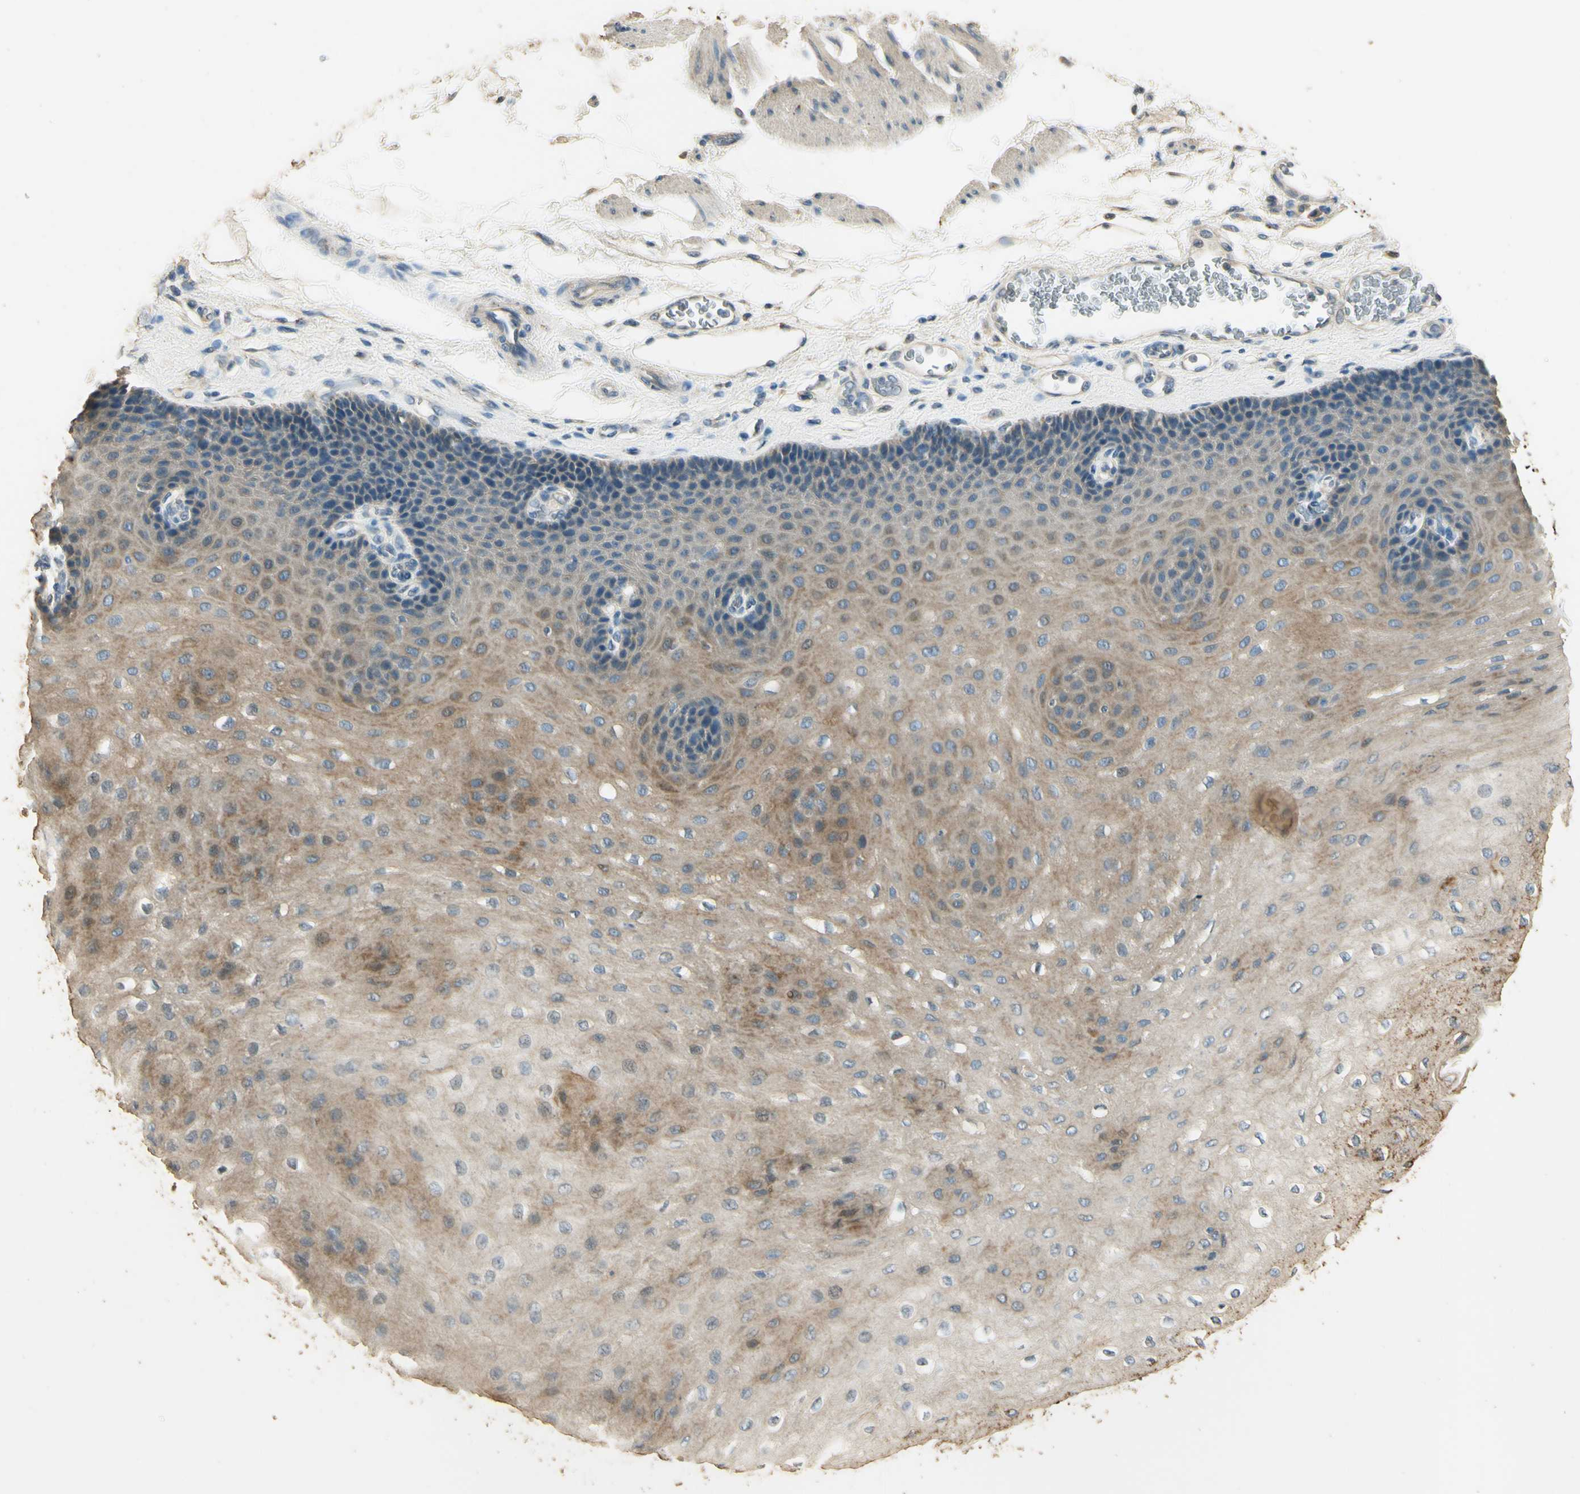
{"staining": {"intensity": "weak", "quantity": ">75%", "location": "cytoplasmic/membranous"}, "tissue": "esophagus", "cell_type": "Squamous epithelial cells", "image_type": "normal", "snomed": [{"axis": "morphology", "description": "Normal tissue, NOS"}, {"axis": "topography", "description": "Esophagus"}], "caption": "Squamous epithelial cells exhibit weak cytoplasmic/membranous staining in approximately >75% of cells in benign esophagus. (Stains: DAB (3,3'-diaminobenzidine) in brown, nuclei in blue, Microscopy: brightfield microscopy at high magnification).", "gene": "ARHGEF17", "patient": {"sex": "female", "age": 72}}